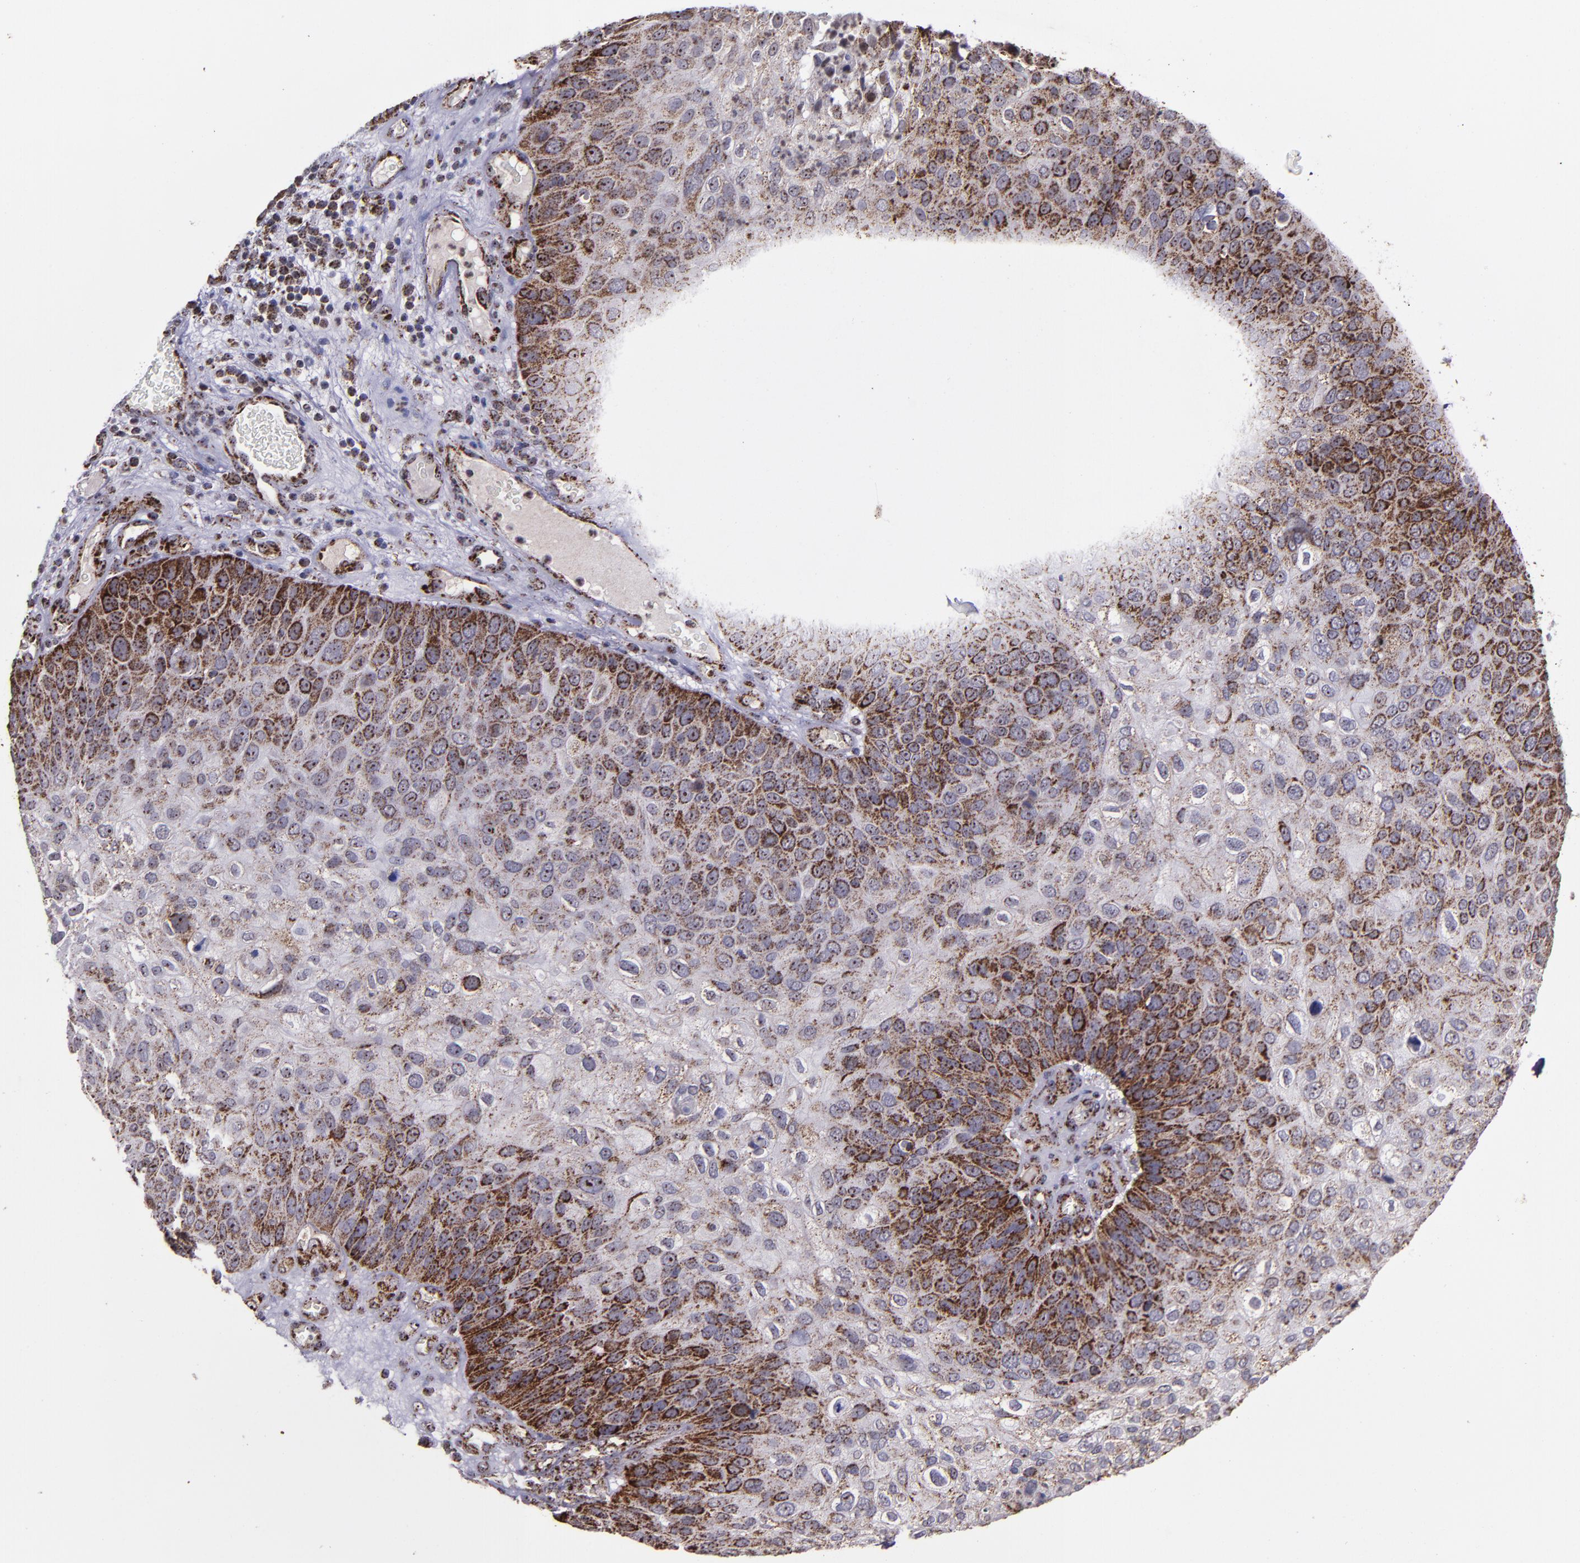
{"staining": {"intensity": "moderate", "quantity": "25%-75%", "location": "cytoplasmic/membranous,nuclear"}, "tissue": "skin cancer", "cell_type": "Tumor cells", "image_type": "cancer", "snomed": [{"axis": "morphology", "description": "Squamous cell carcinoma, NOS"}, {"axis": "topography", "description": "Skin"}], "caption": "High-power microscopy captured an IHC micrograph of skin cancer (squamous cell carcinoma), revealing moderate cytoplasmic/membranous and nuclear positivity in about 25%-75% of tumor cells.", "gene": "LONP1", "patient": {"sex": "male", "age": 87}}